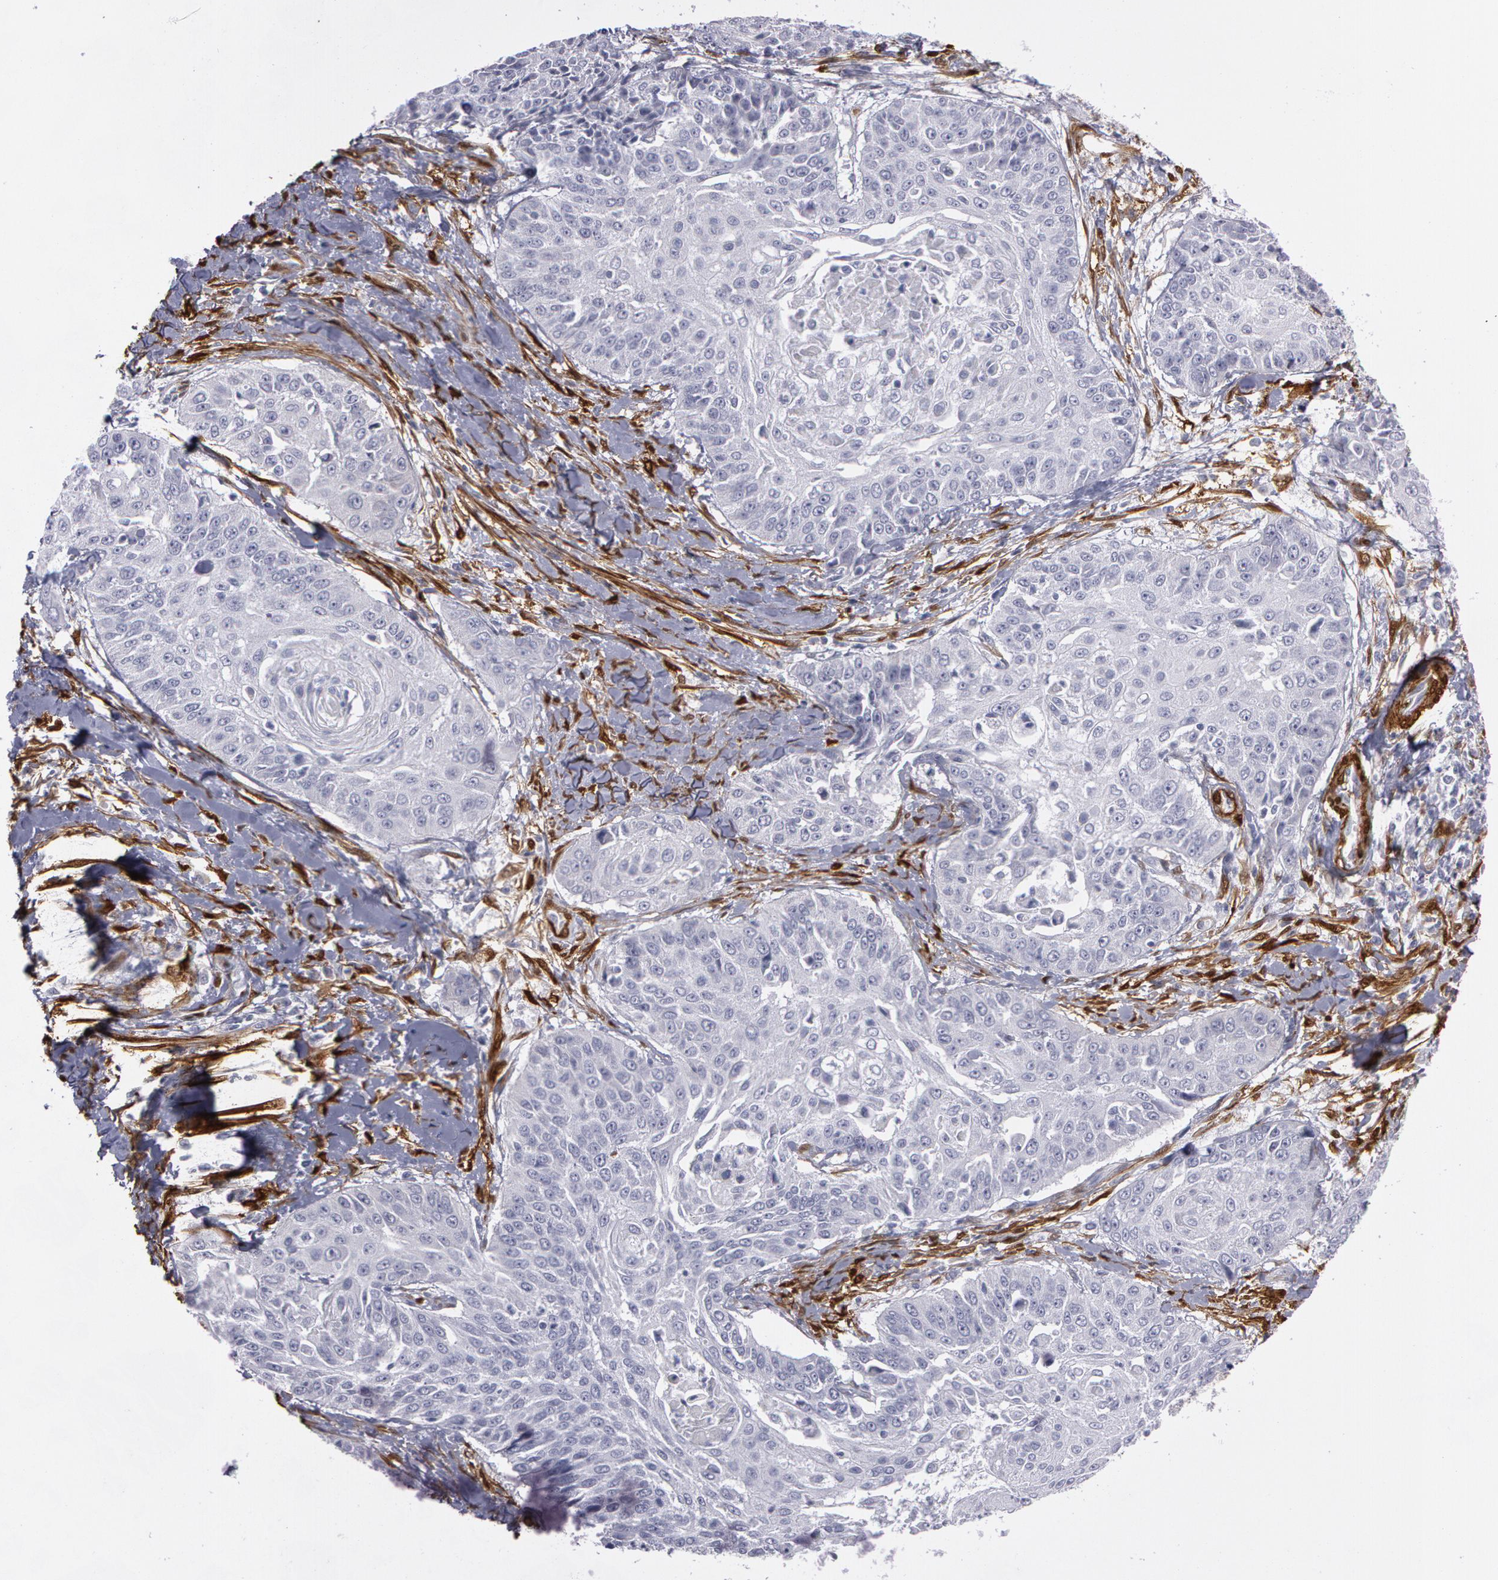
{"staining": {"intensity": "negative", "quantity": "none", "location": "none"}, "tissue": "cervical cancer", "cell_type": "Tumor cells", "image_type": "cancer", "snomed": [{"axis": "morphology", "description": "Squamous cell carcinoma, NOS"}, {"axis": "topography", "description": "Cervix"}], "caption": "Tumor cells are negative for brown protein staining in cervical squamous cell carcinoma.", "gene": "TAGLN", "patient": {"sex": "female", "age": 64}}